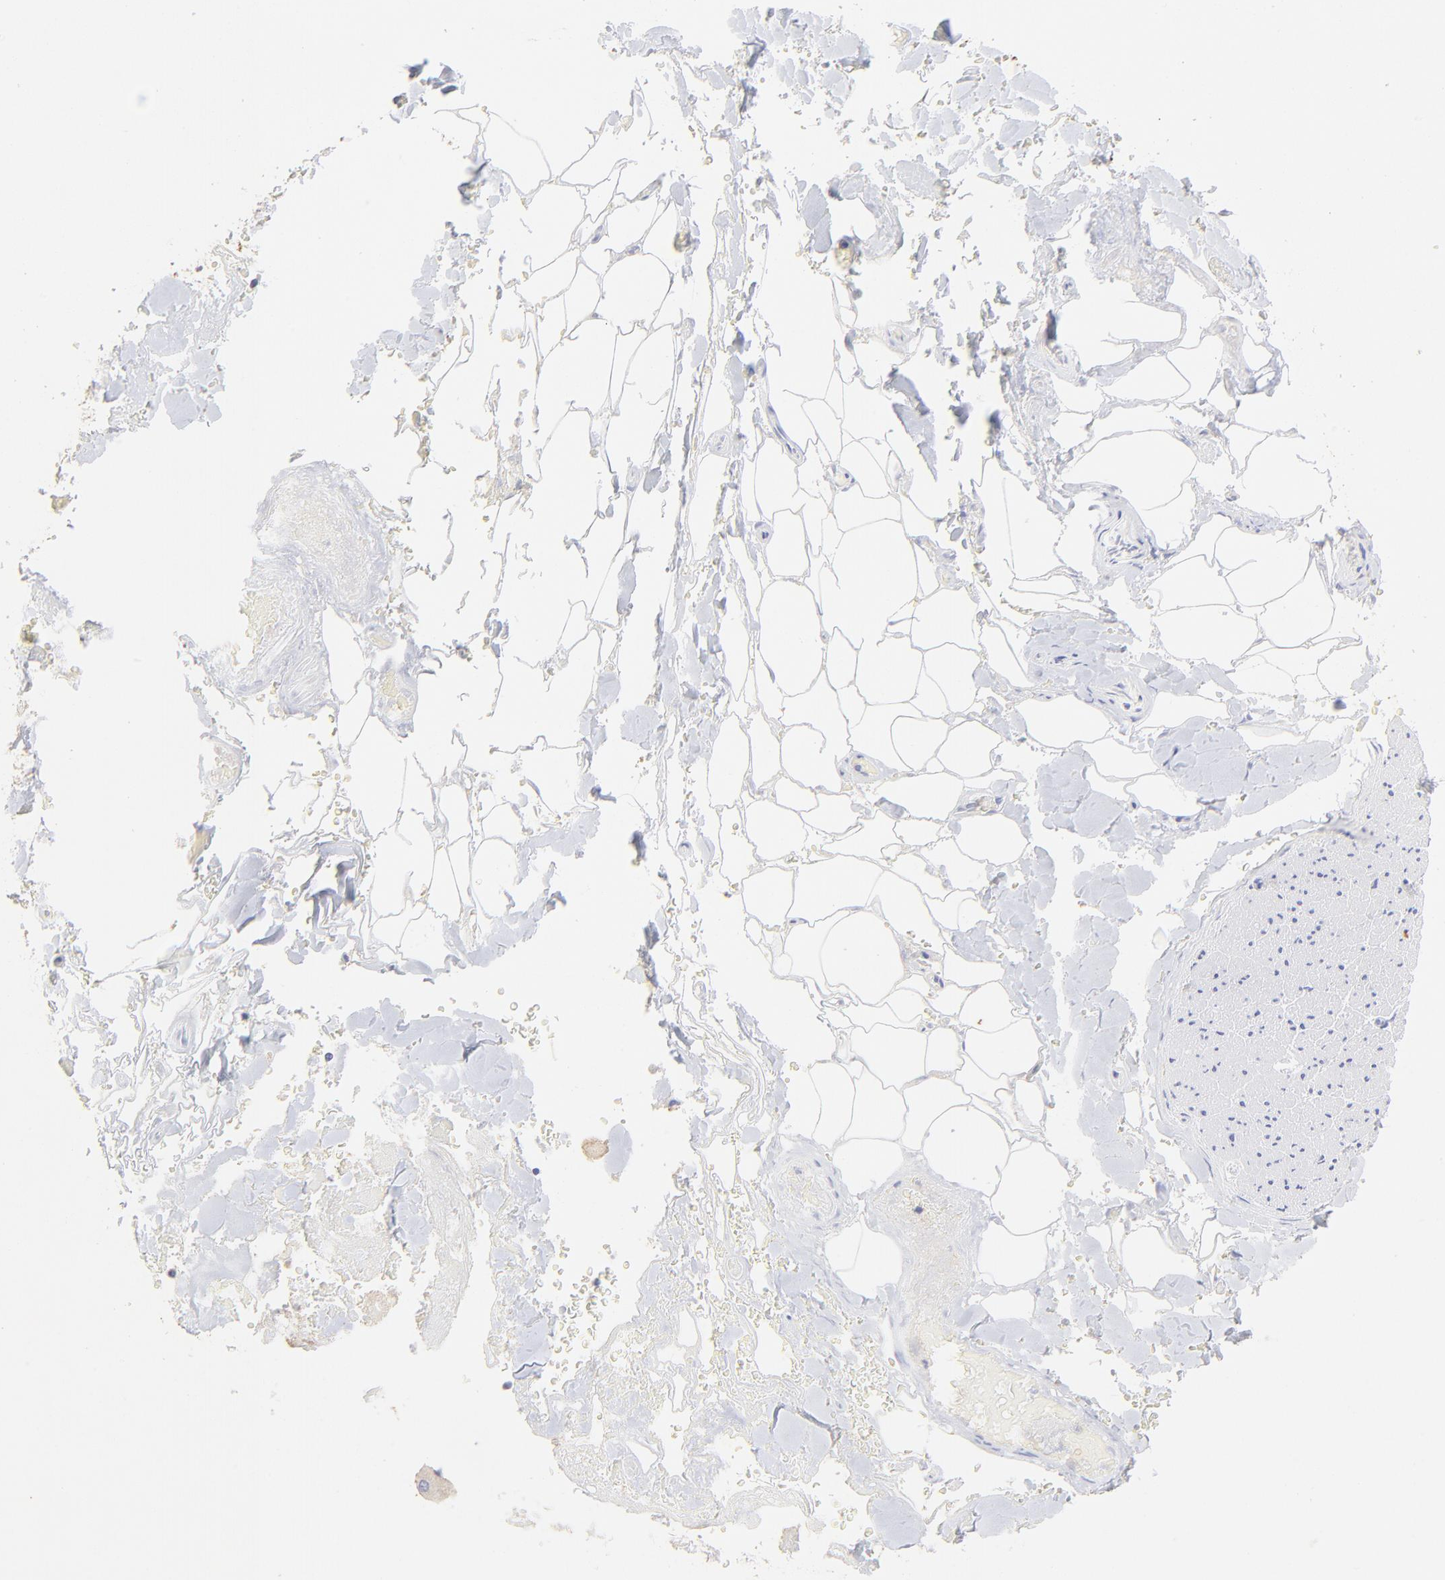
{"staining": {"intensity": "negative", "quantity": "none", "location": "none"}, "tissue": "adipose tissue", "cell_type": "Adipocytes", "image_type": "normal", "snomed": [{"axis": "morphology", "description": "Normal tissue, NOS"}, {"axis": "morphology", "description": "Cholangiocarcinoma"}, {"axis": "topography", "description": "Liver"}, {"axis": "topography", "description": "Peripheral nerve tissue"}], "caption": "This is an IHC photomicrograph of normal adipose tissue. There is no staining in adipocytes.", "gene": "LHFPL1", "patient": {"sex": "male", "age": 50}}